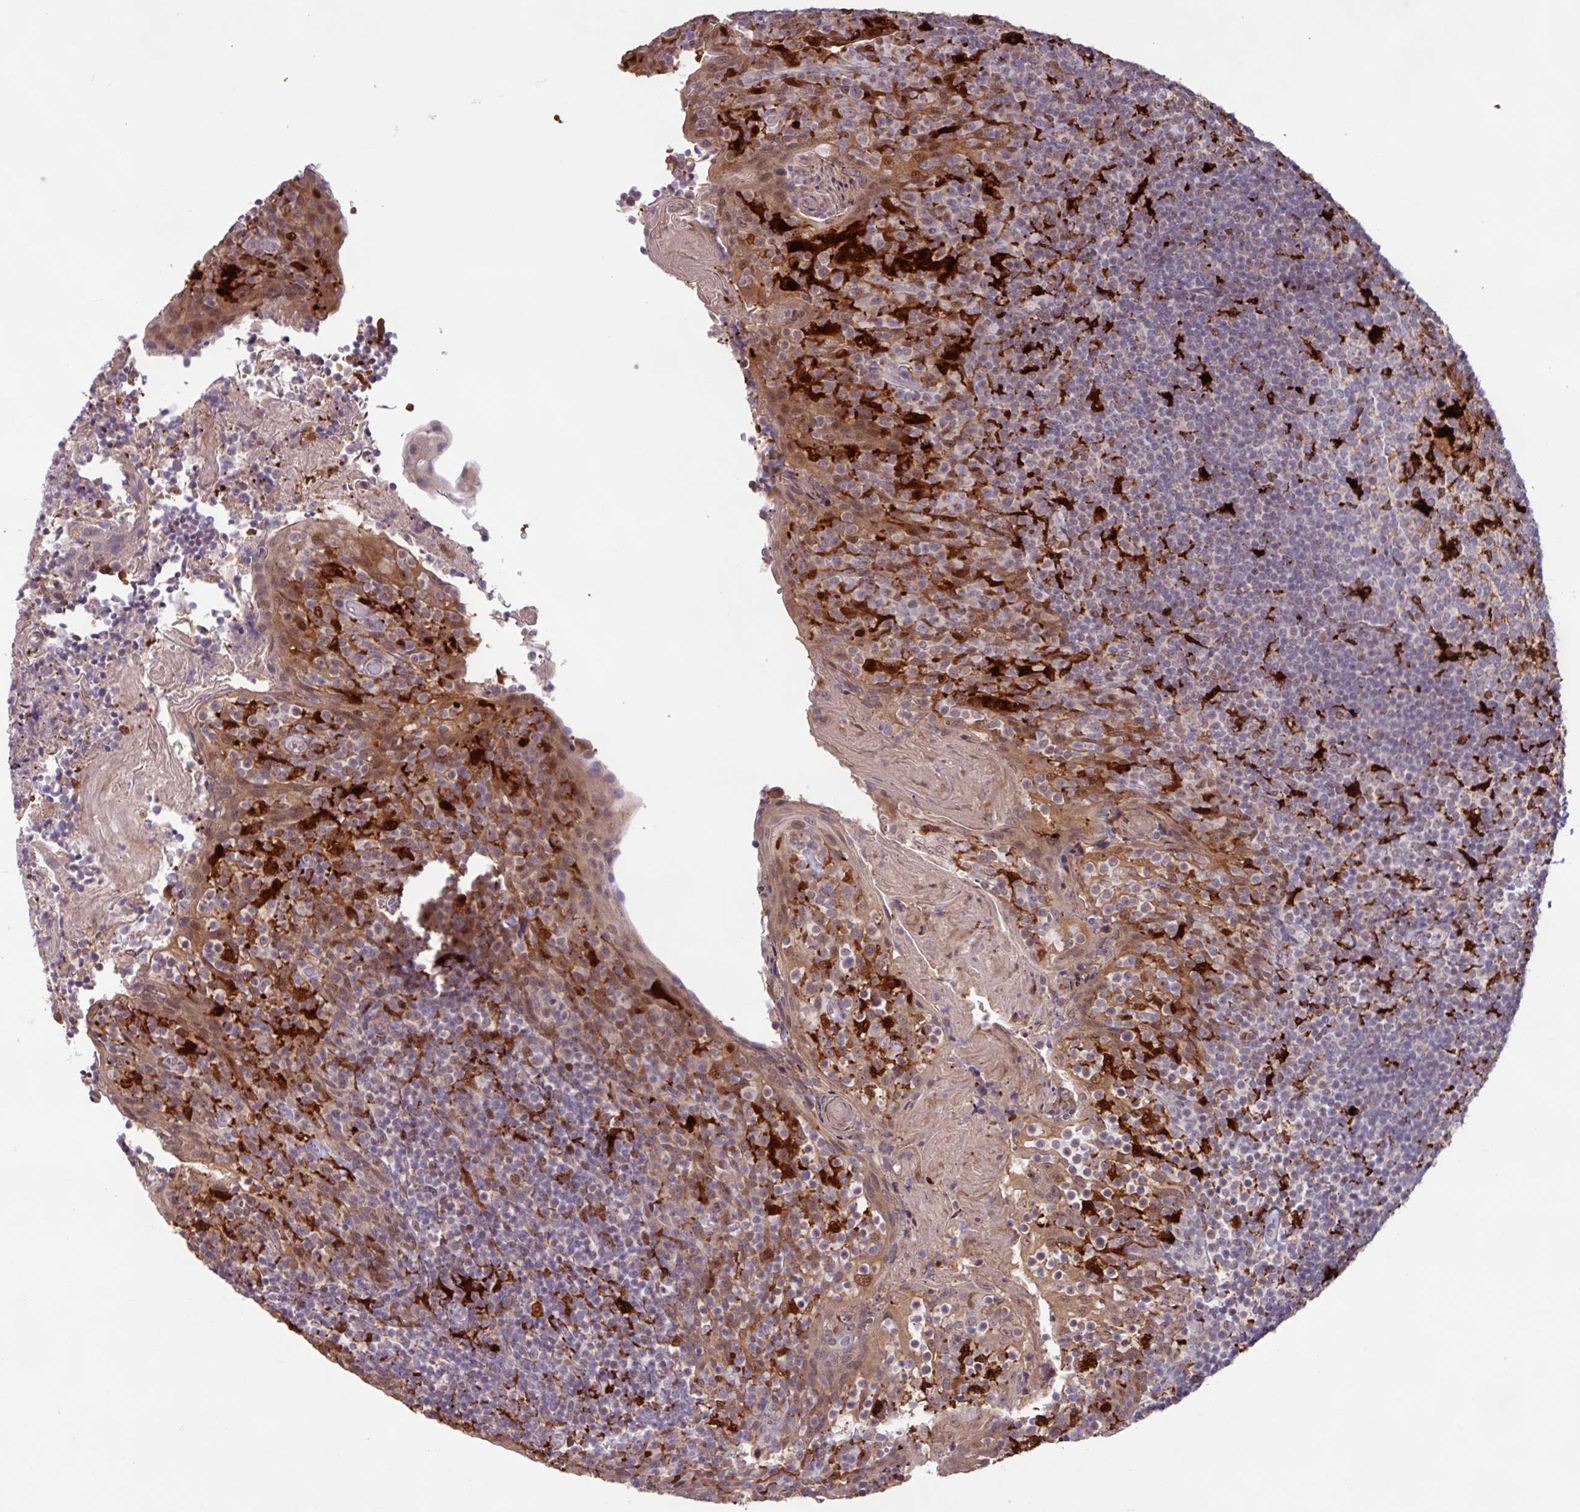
{"staining": {"intensity": "negative", "quantity": "none", "location": "none"}, "tissue": "tonsil", "cell_type": "Germinal center cells", "image_type": "normal", "snomed": [{"axis": "morphology", "description": "Normal tissue, NOS"}, {"axis": "topography", "description": "Tonsil"}], "caption": "This photomicrograph is of benign tonsil stained with immunohistochemistry (IHC) to label a protein in brown with the nuclei are counter-stained blue. There is no staining in germinal center cells. Nuclei are stained in blue.", "gene": "BRD3", "patient": {"sex": "female", "age": 10}}